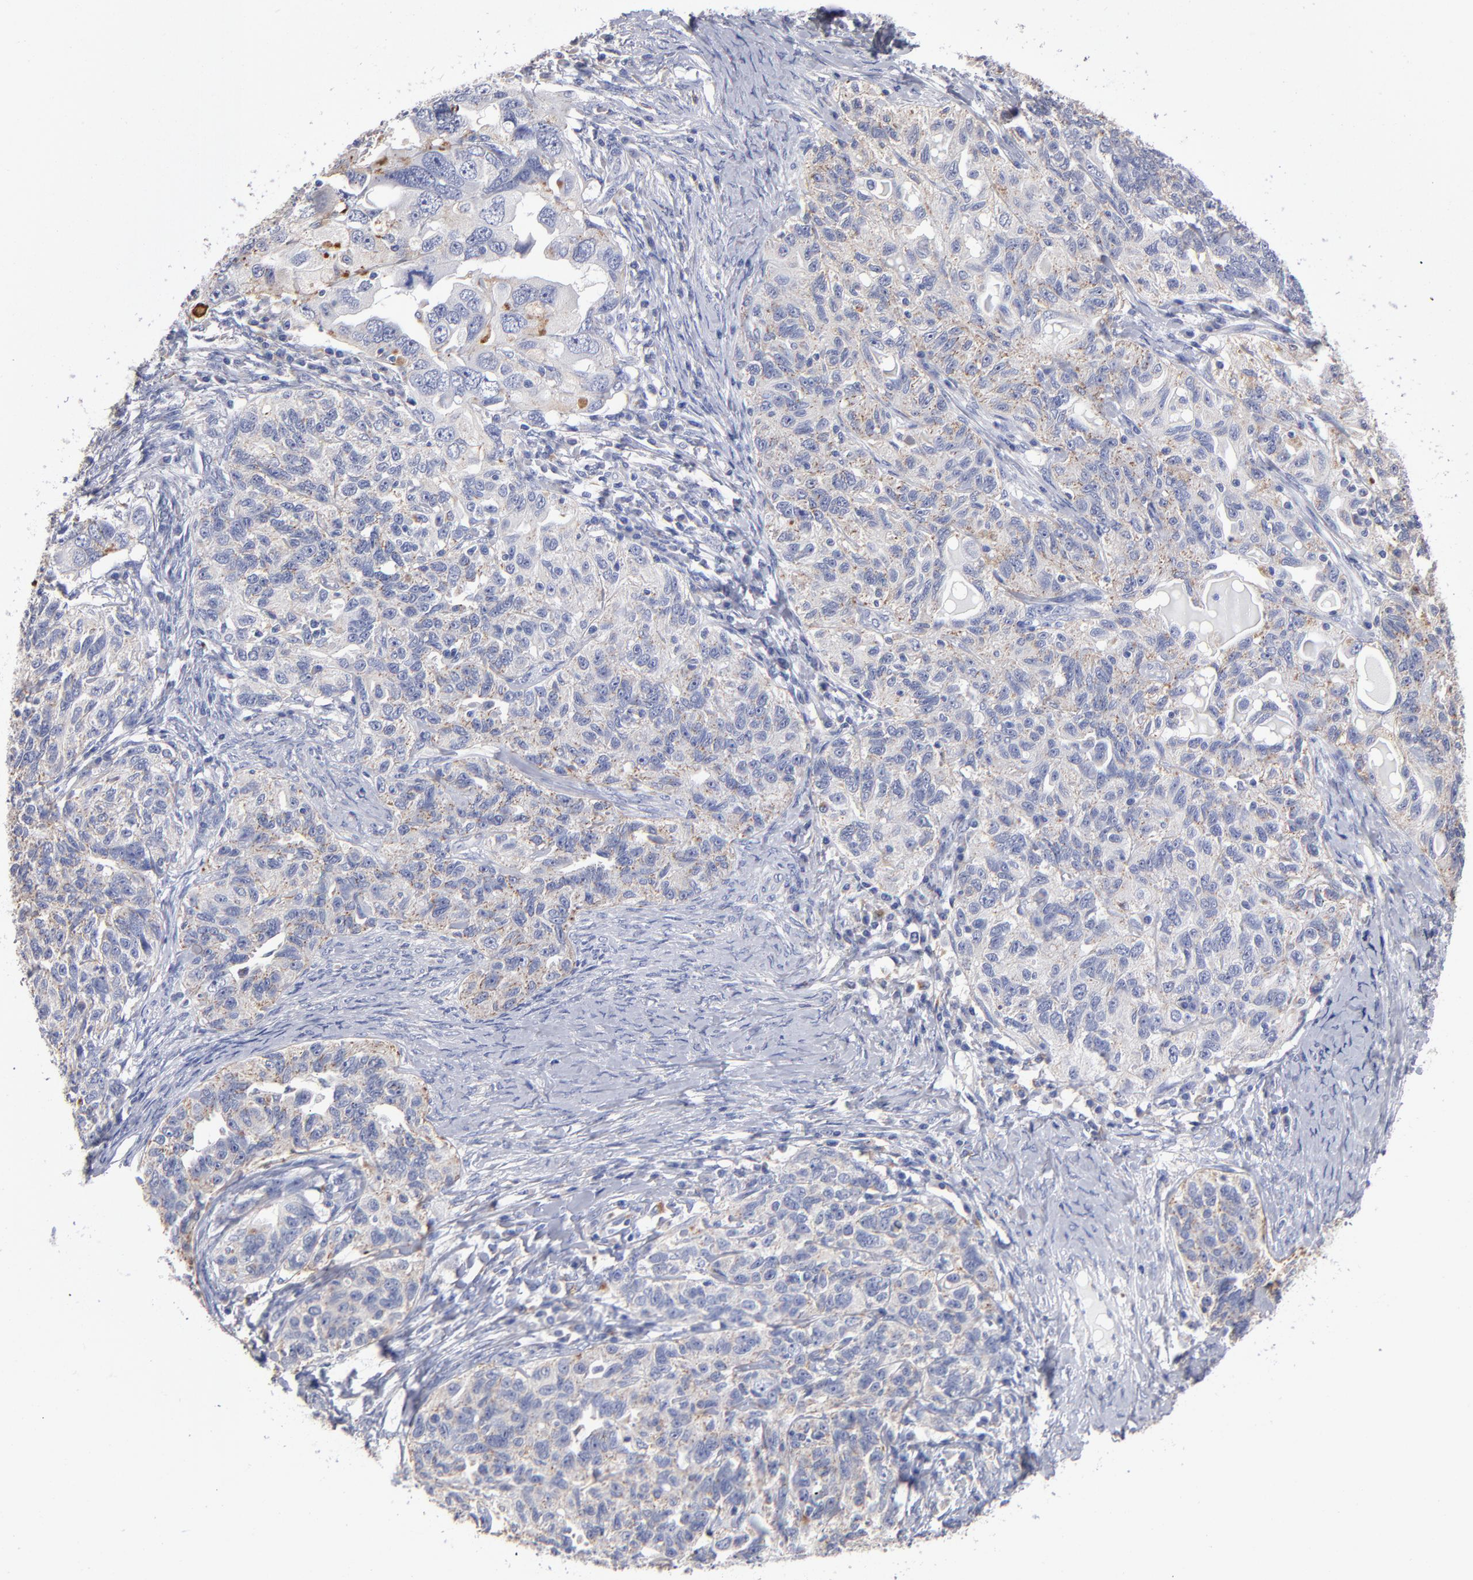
{"staining": {"intensity": "weak", "quantity": "25%-75%", "location": "cytoplasmic/membranous"}, "tissue": "ovarian cancer", "cell_type": "Tumor cells", "image_type": "cancer", "snomed": [{"axis": "morphology", "description": "Cystadenocarcinoma, serous, NOS"}, {"axis": "topography", "description": "Ovary"}], "caption": "Weak cytoplasmic/membranous positivity for a protein is present in approximately 25%-75% of tumor cells of ovarian serous cystadenocarcinoma using immunohistochemistry (IHC).", "gene": "RRAGB", "patient": {"sex": "female", "age": 82}}